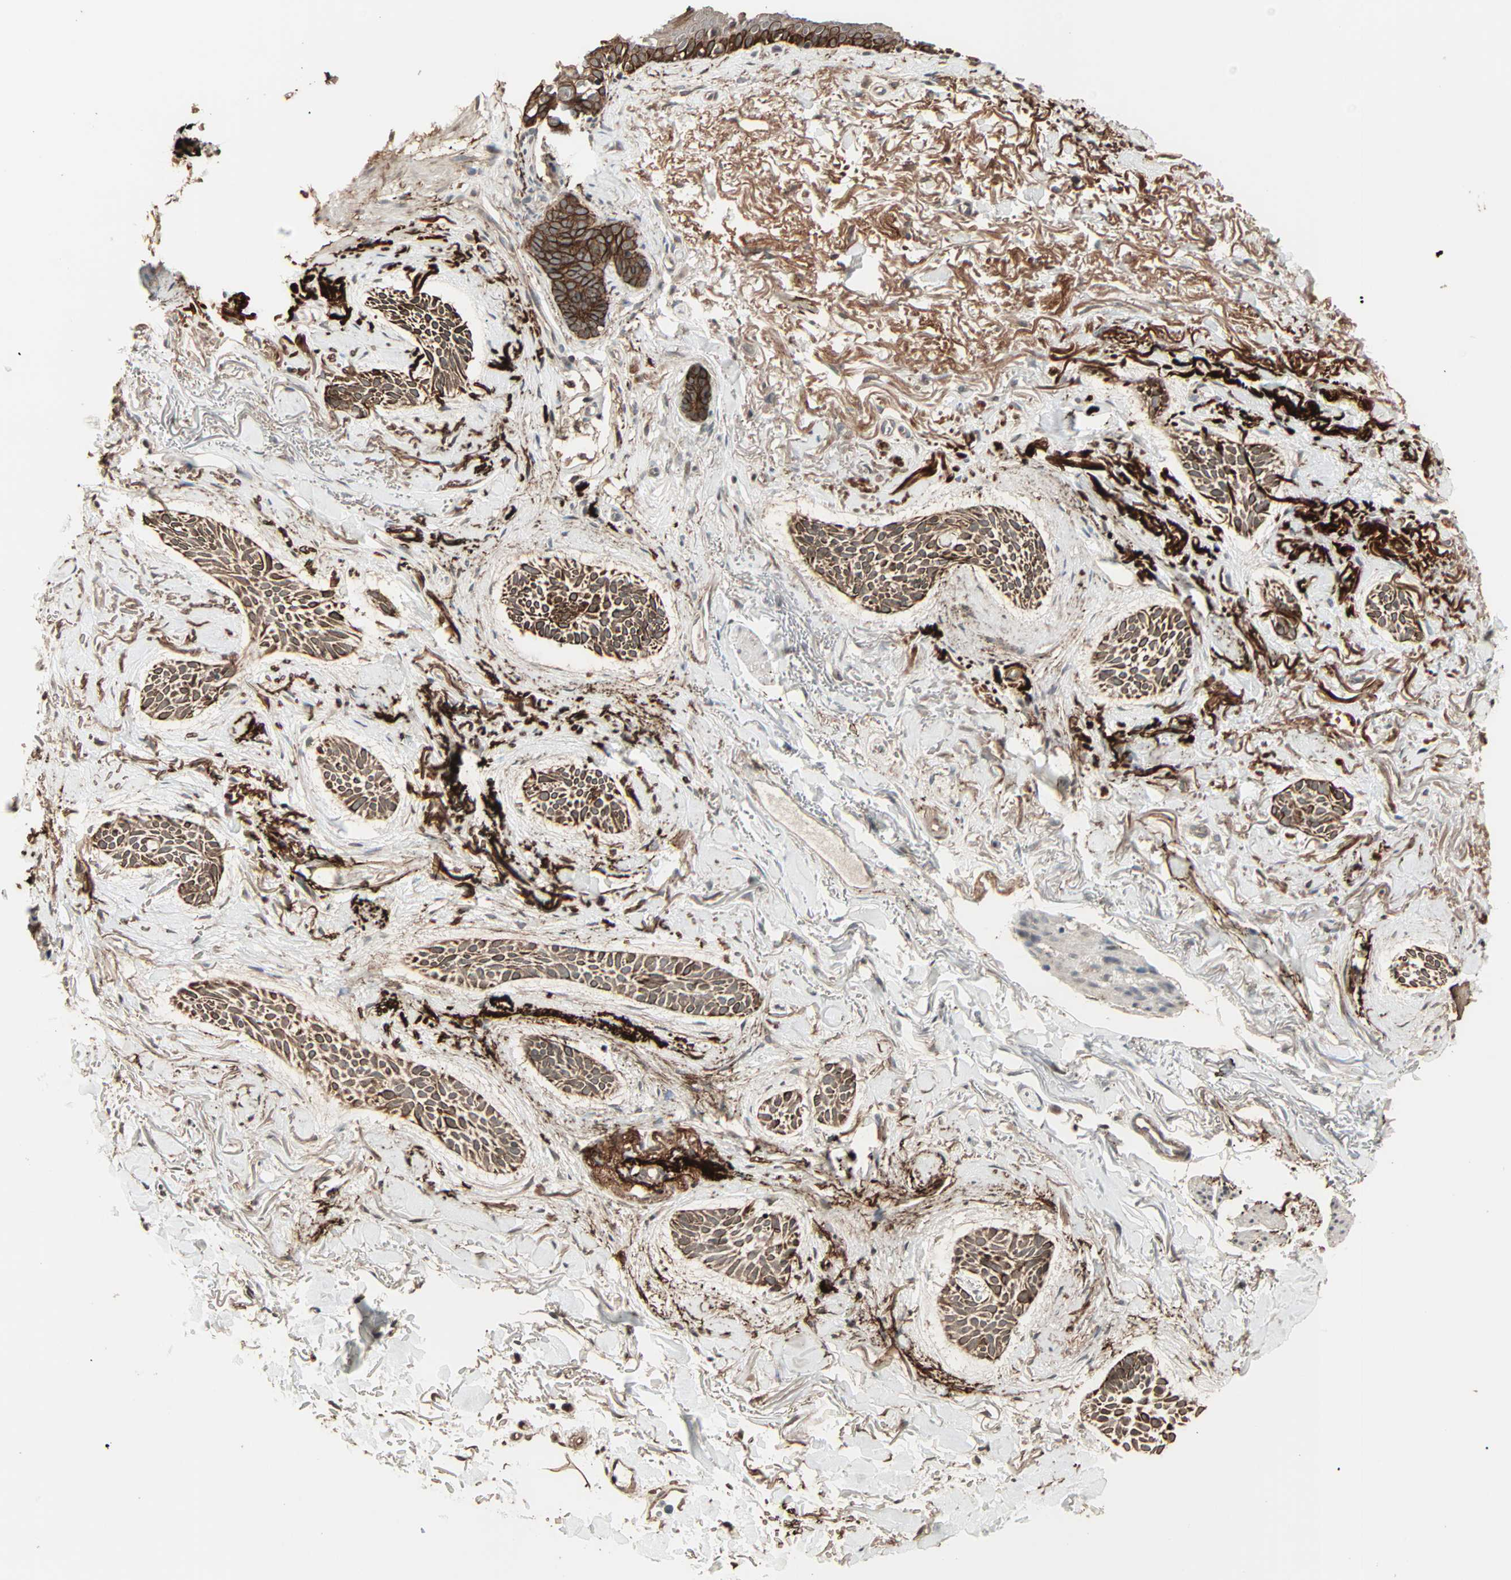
{"staining": {"intensity": "strong", "quantity": ">75%", "location": "cytoplasmic/membranous"}, "tissue": "skin cancer", "cell_type": "Tumor cells", "image_type": "cancer", "snomed": [{"axis": "morphology", "description": "Normal tissue, NOS"}, {"axis": "morphology", "description": "Basal cell carcinoma"}, {"axis": "topography", "description": "Skin"}], "caption": "Human basal cell carcinoma (skin) stained with a protein marker exhibits strong staining in tumor cells.", "gene": "CALCRL", "patient": {"sex": "female", "age": 84}}